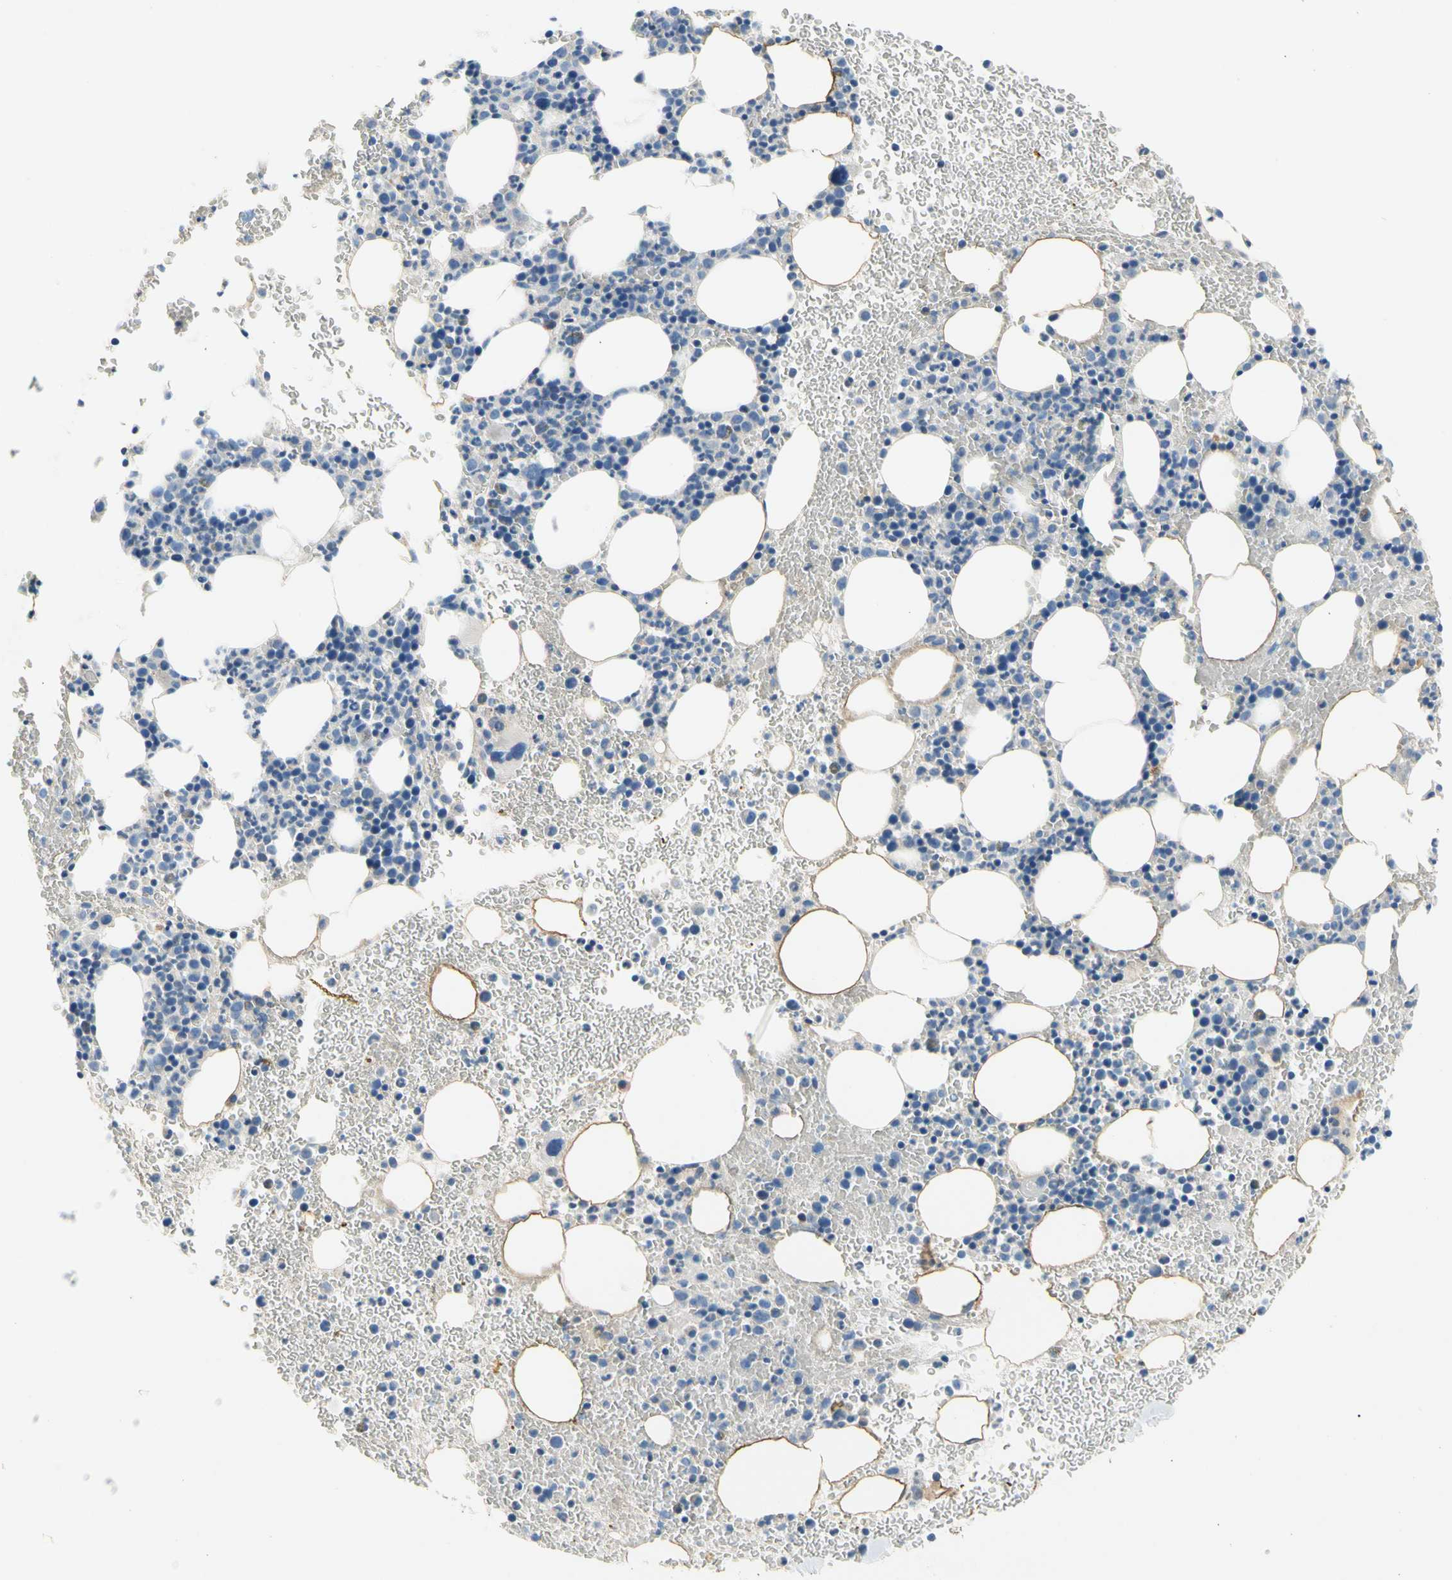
{"staining": {"intensity": "negative", "quantity": "none", "location": "none"}, "tissue": "bone marrow", "cell_type": "Hematopoietic cells", "image_type": "normal", "snomed": [{"axis": "morphology", "description": "Normal tissue, NOS"}, {"axis": "morphology", "description": "Inflammation, NOS"}, {"axis": "topography", "description": "Bone marrow"}], "caption": "This is an immunohistochemistry (IHC) image of normal human bone marrow. There is no positivity in hematopoietic cells.", "gene": "CA14", "patient": {"sex": "female", "age": 54}}